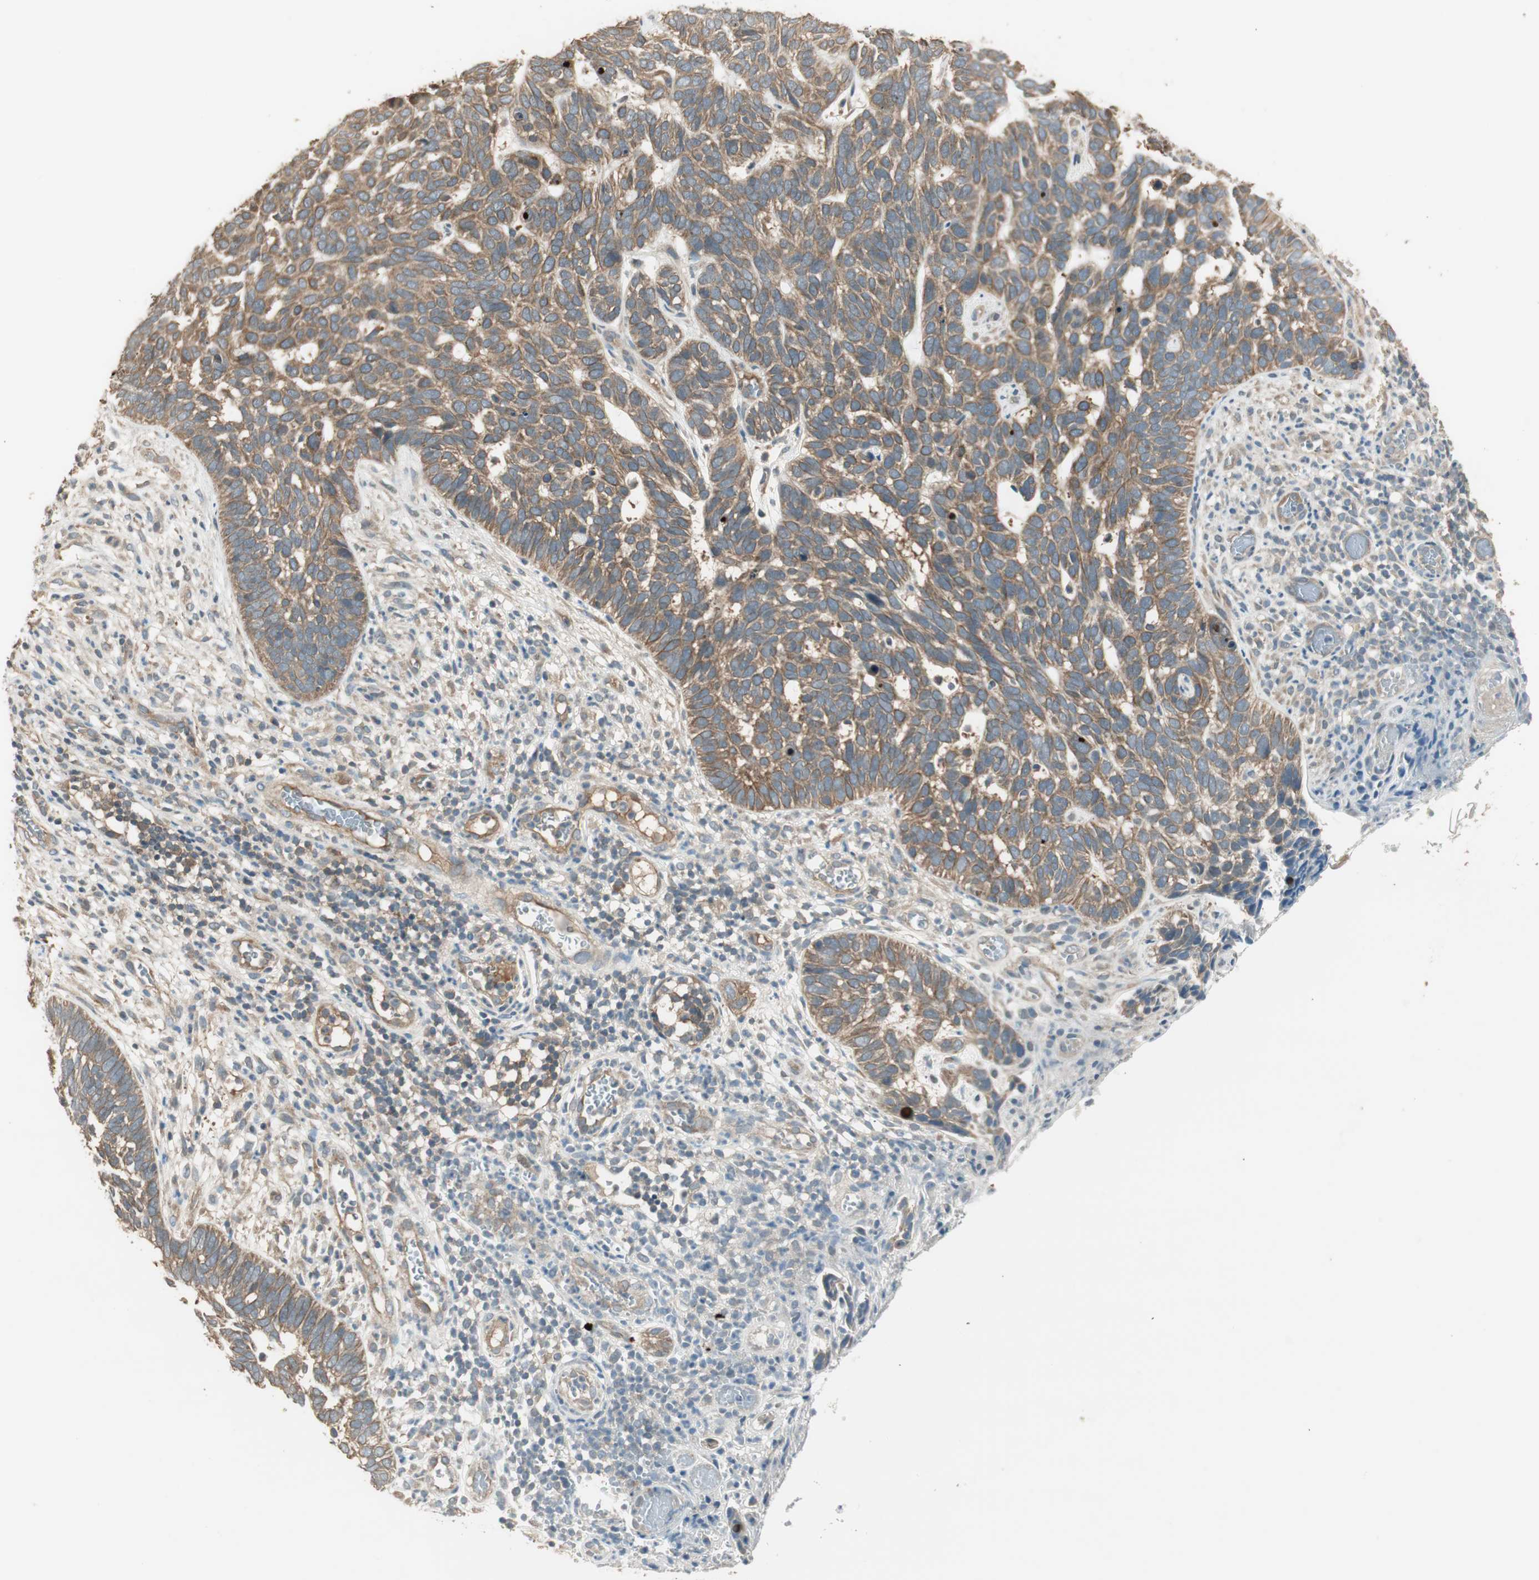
{"staining": {"intensity": "moderate", "quantity": ">75%", "location": "cytoplasmic/membranous"}, "tissue": "skin cancer", "cell_type": "Tumor cells", "image_type": "cancer", "snomed": [{"axis": "morphology", "description": "Basal cell carcinoma"}, {"axis": "topography", "description": "Skin"}], "caption": "DAB (3,3'-diaminobenzidine) immunohistochemical staining of basal cell carcinoma (skin) exhibits moderate cytoplasmic/membranous protein positivity in about >75% of tumor cells. (DAB IHC with brightfield microscopy, high magnification).", "gene": "PFDN5", "patient": {"sex": "male", "age": 87}}